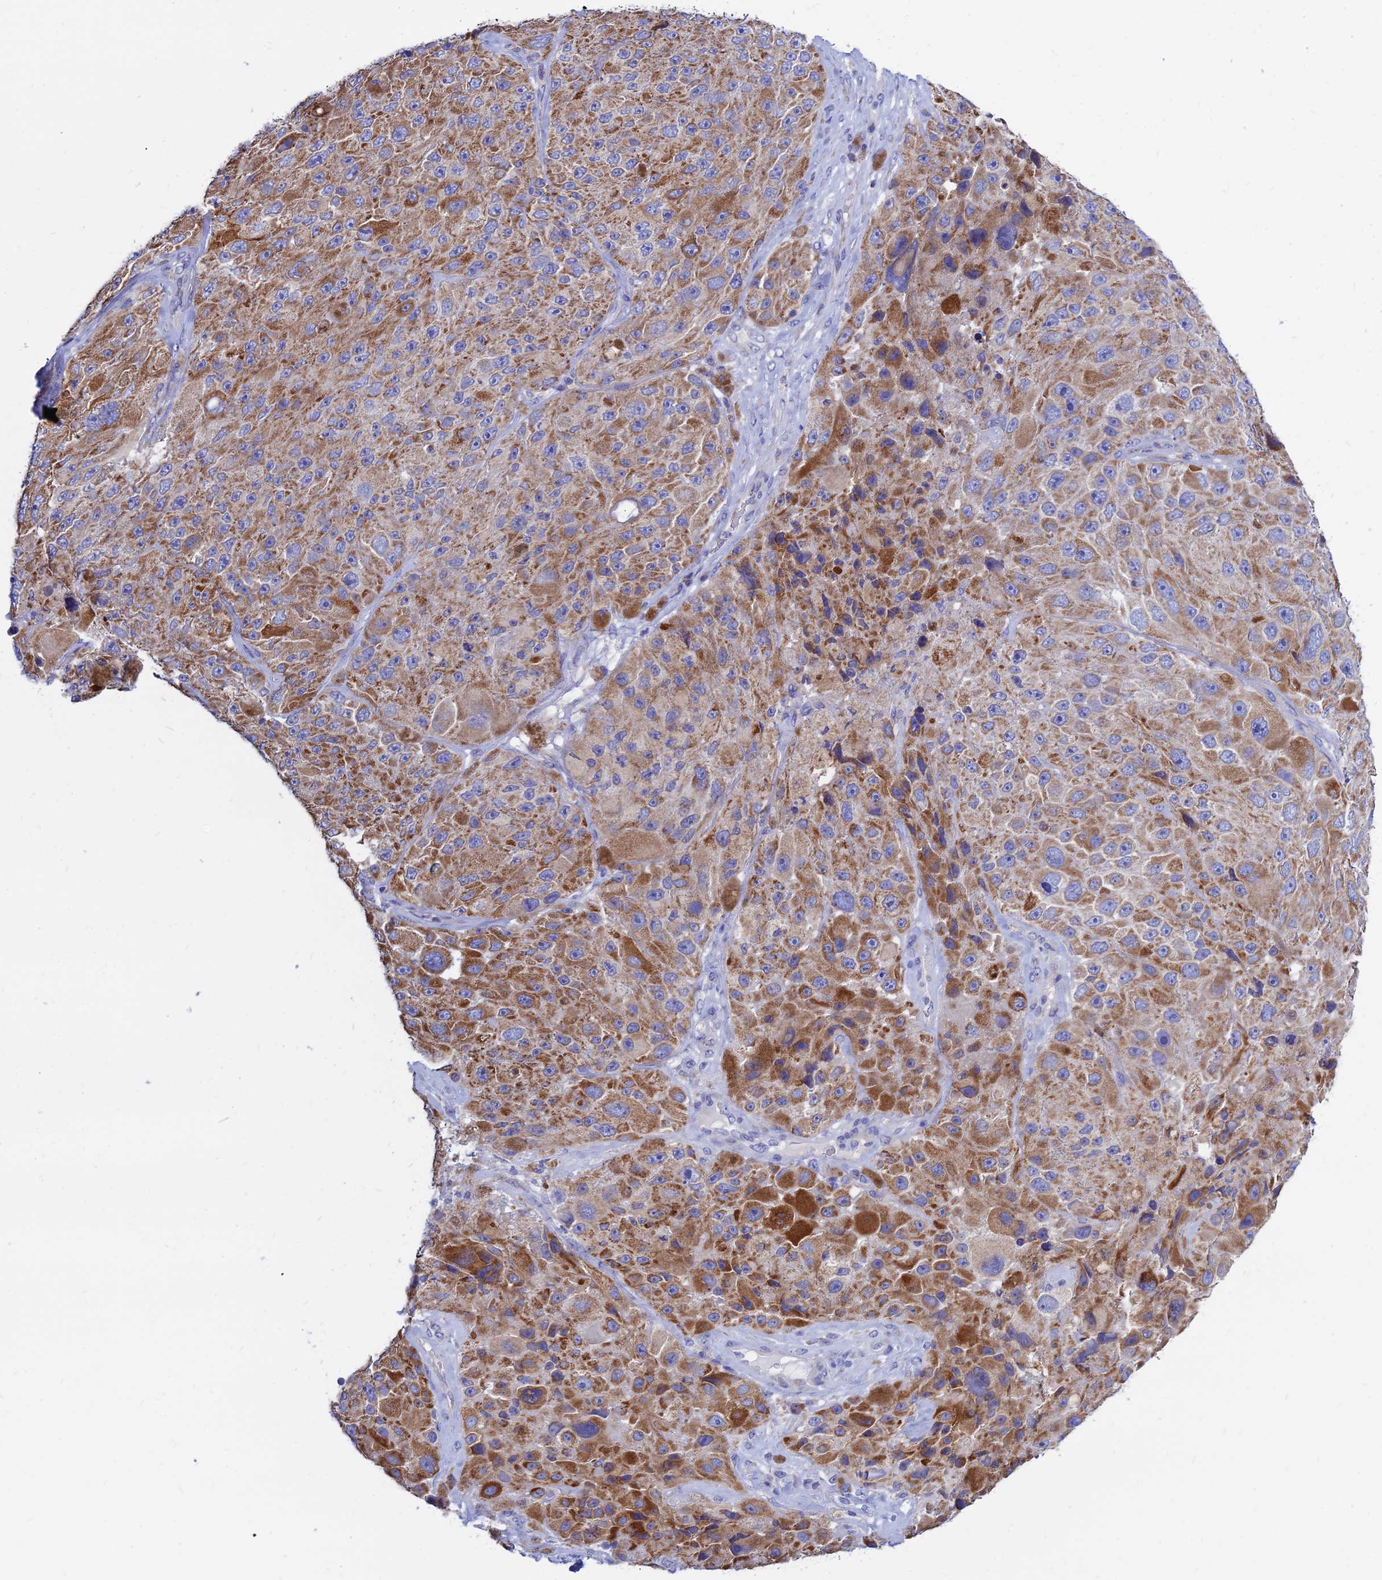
{"staining": {"intensity": "moderate", "quantity": ">75%", "location": "cytoplasmic/membranous"}, "tissue": "melanoma", "cell_type": "Tumor cells", "image_type": "cancer", "snomed": [{"axis": "morphology", "description": "Malignant melanoma, Metastatic site"}, {"axis": "topography", "description": "Lymph node"}], "caption": "Malignant melanoma (metastatic site) tissue shows moderate cytoplasmic/membranous staining in approximately >75% of tumor cells, visualized by immunohistochemistry.", "gene": "MGST1", "patient": {"sex": "male", "age": 62}}